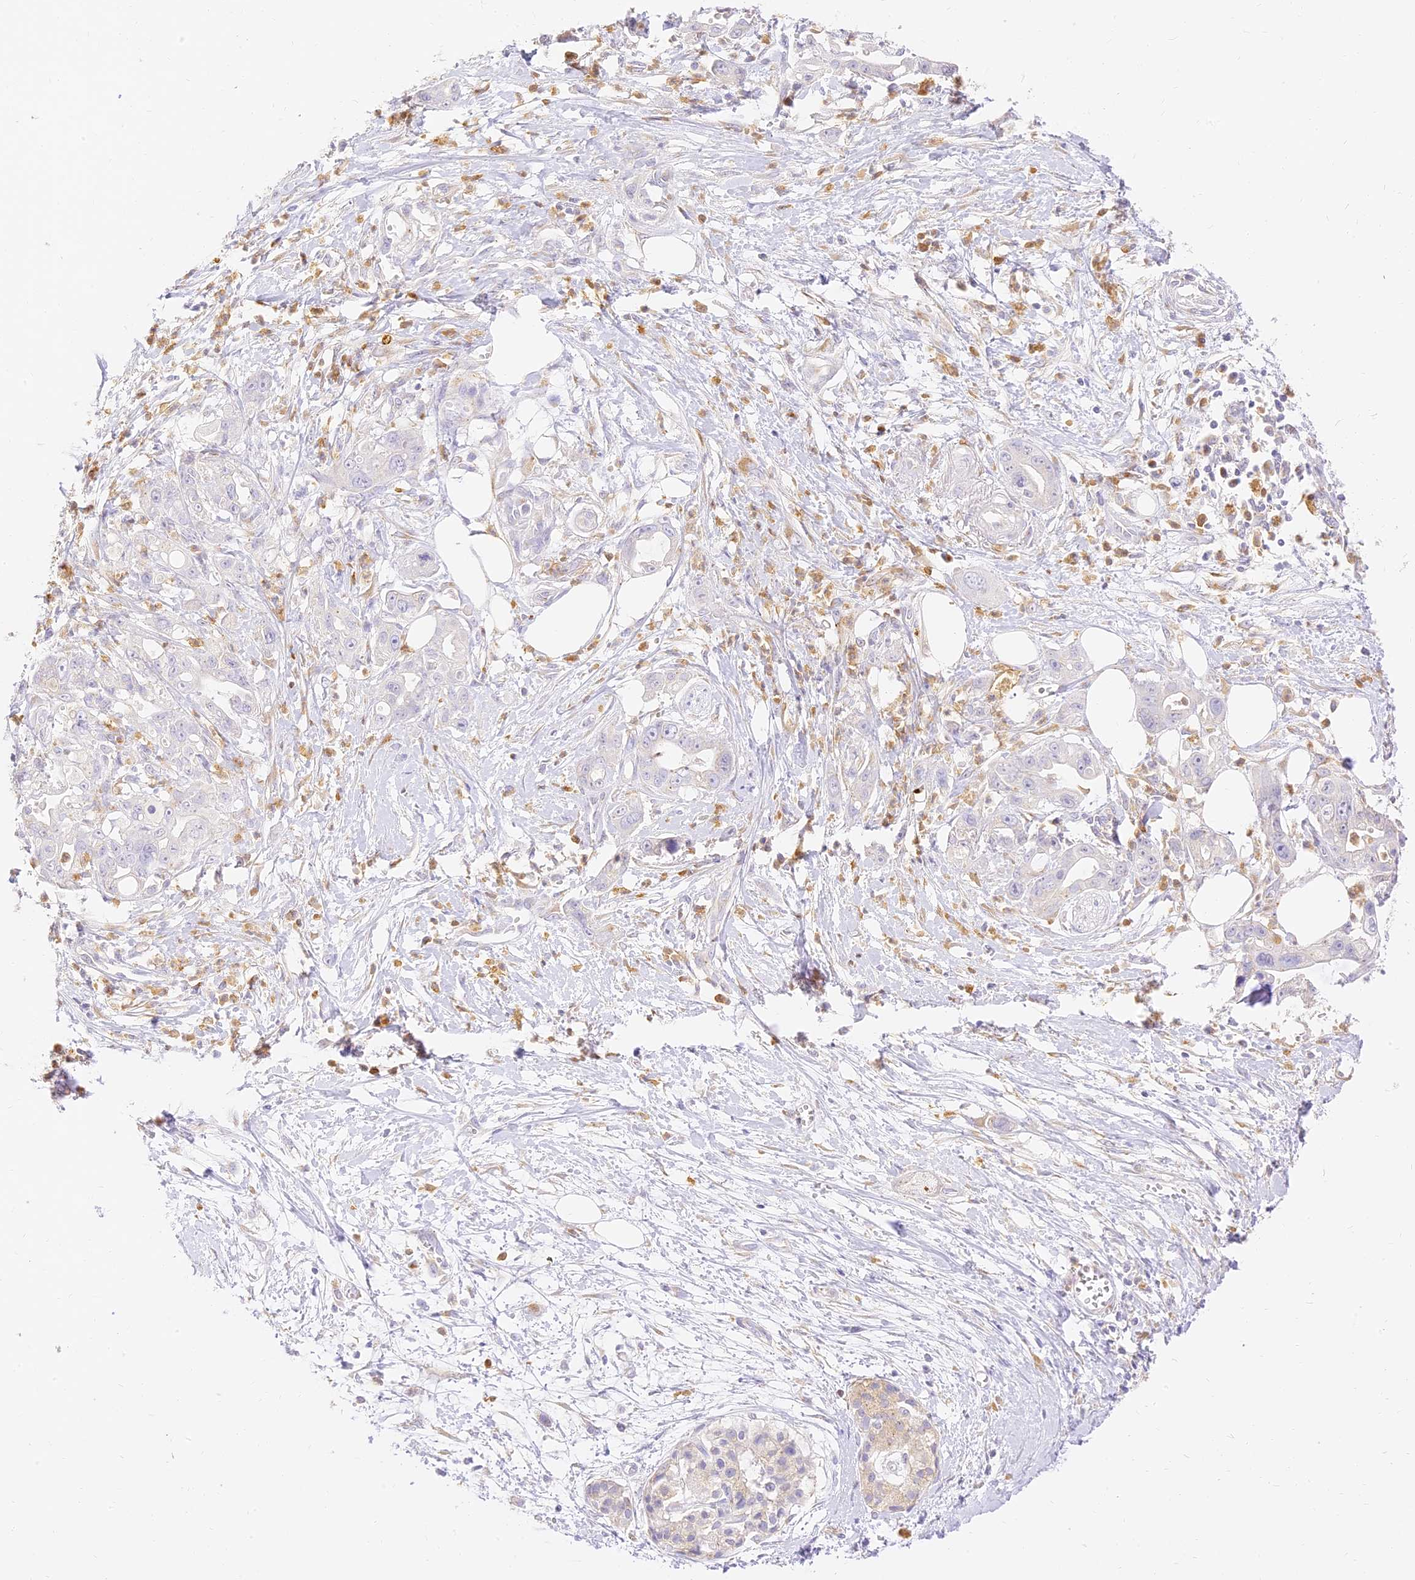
{"staining": {"intensity": "negative", "quantity": "none", "location": "none"}, "tissue": "pancreatic cancer", "cell_type": "Tumor cells", "image_type": "cancer", "snomed": [{"axis": "morphology", "description": "Adenocarcinoma, NOS"}, {"axis": "topography", "description": "Pancreas"}], "caption": "Immunohistochemistry histopathology image of neoplastic tissue: human adenocarcinoma (pancreatic) stained with DAB (3,3'-diaminobenzidine) demonstrates no significant protein staining in tumor cells.", "gene": "SEC13", "patient": {"sex": "male", "age": 68}}